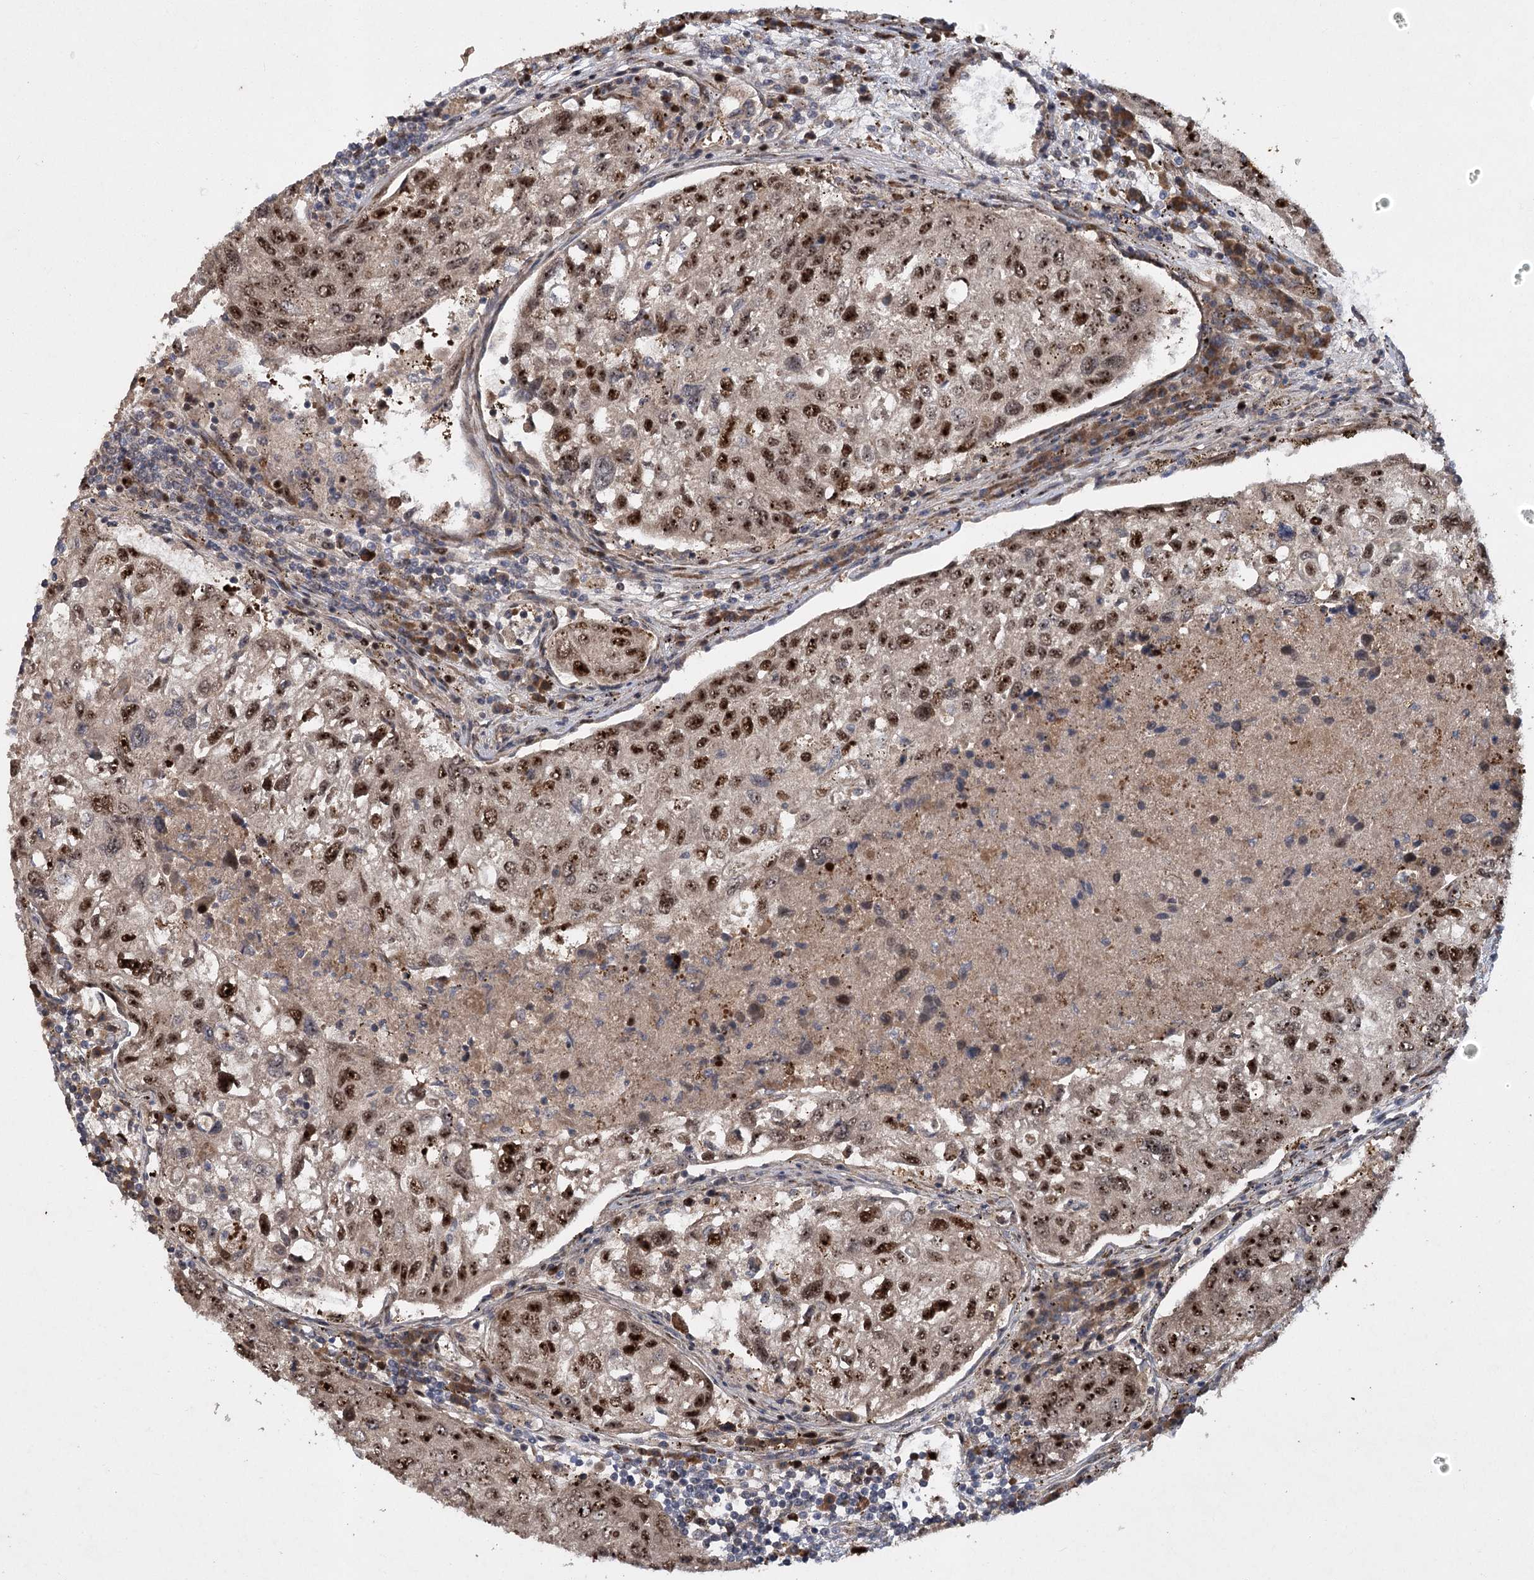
{"staining": {"intensity": "strong", "quantity": ">75%", "location": "nuclear"}, "tissue": "urothelial cancer", "cell_type": "Tumor cells", "image_type": "cancer", "snomed": [{"axis": "morphology", "description": "Urothelial carcinoma, High grade"}, {"axis": "topography", "description": "Lymph node"}, {"axis": "topography", "description": "Urinary bladder"}], "caption": "Immunohistochemical staining of human high-grade urothelial carcinoma exhibits strong nuclear protein expression in approximately >75% of tumor cells.", "gene": "PIK3C2A", "patient": {"sex": "male", "age": 51}}